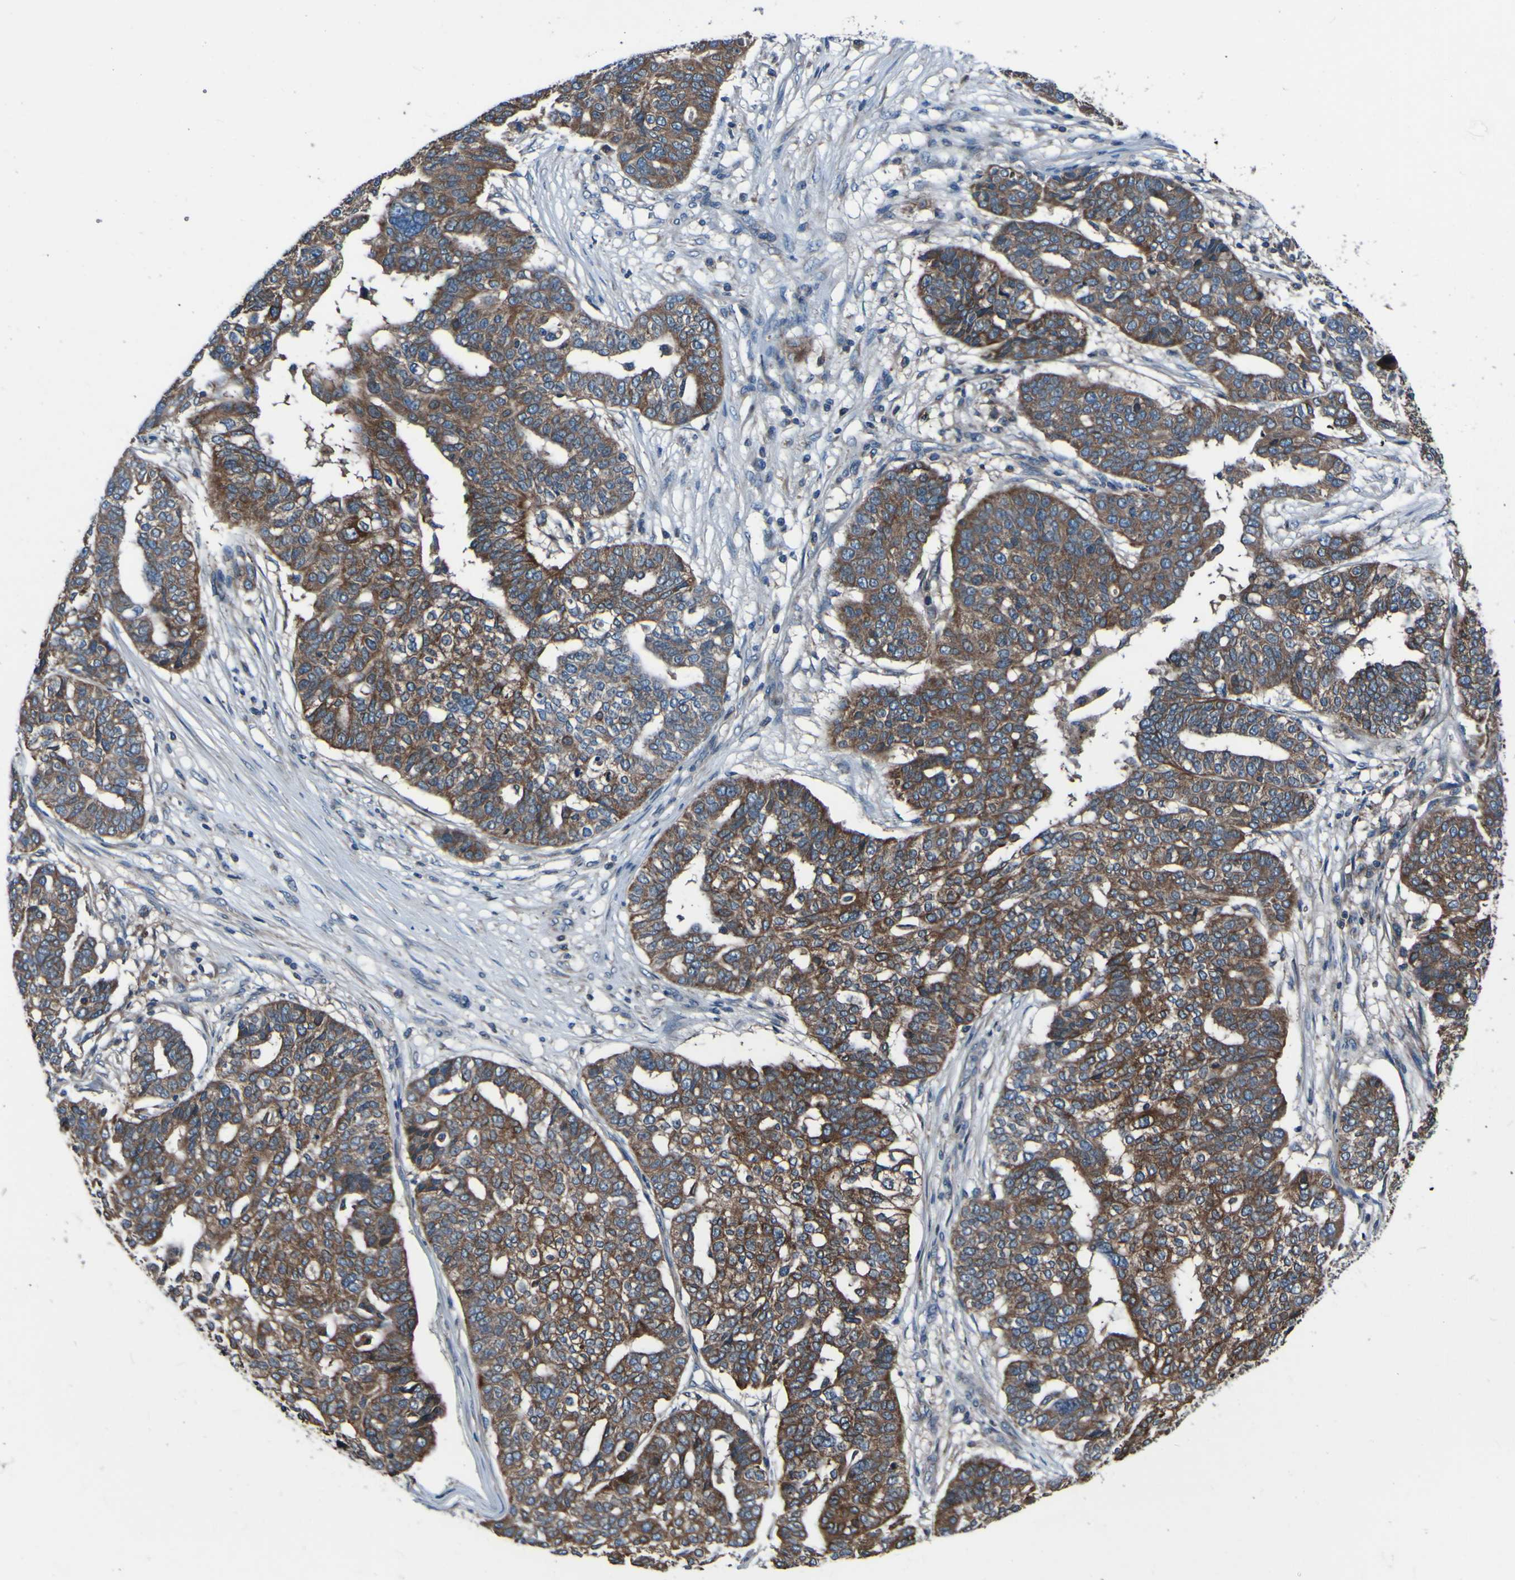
{"staining": {"intensity": "strong", "quantity": "25%-75%", "location": "cytoplasmic/membranous"}, "tissue": "ovarian cancer", "cell_type": "Tumor cells", "image_type": "cancer", "snomed": [{"axis": "morphology", "description": "Cystadenocarcinoma, serous, NOS"}, {"axis": "topography", "description": "Ovary"}], "caption": "Immunohistochemical staining of human serous cystadenocarcinoma (ovarian) exhibits high levels of strong cytoplasmic/membranous staining in about 25%-75% of tumor cells.", "gene": "RAB5B", "patient": {"sex": "female", "age": 59}}